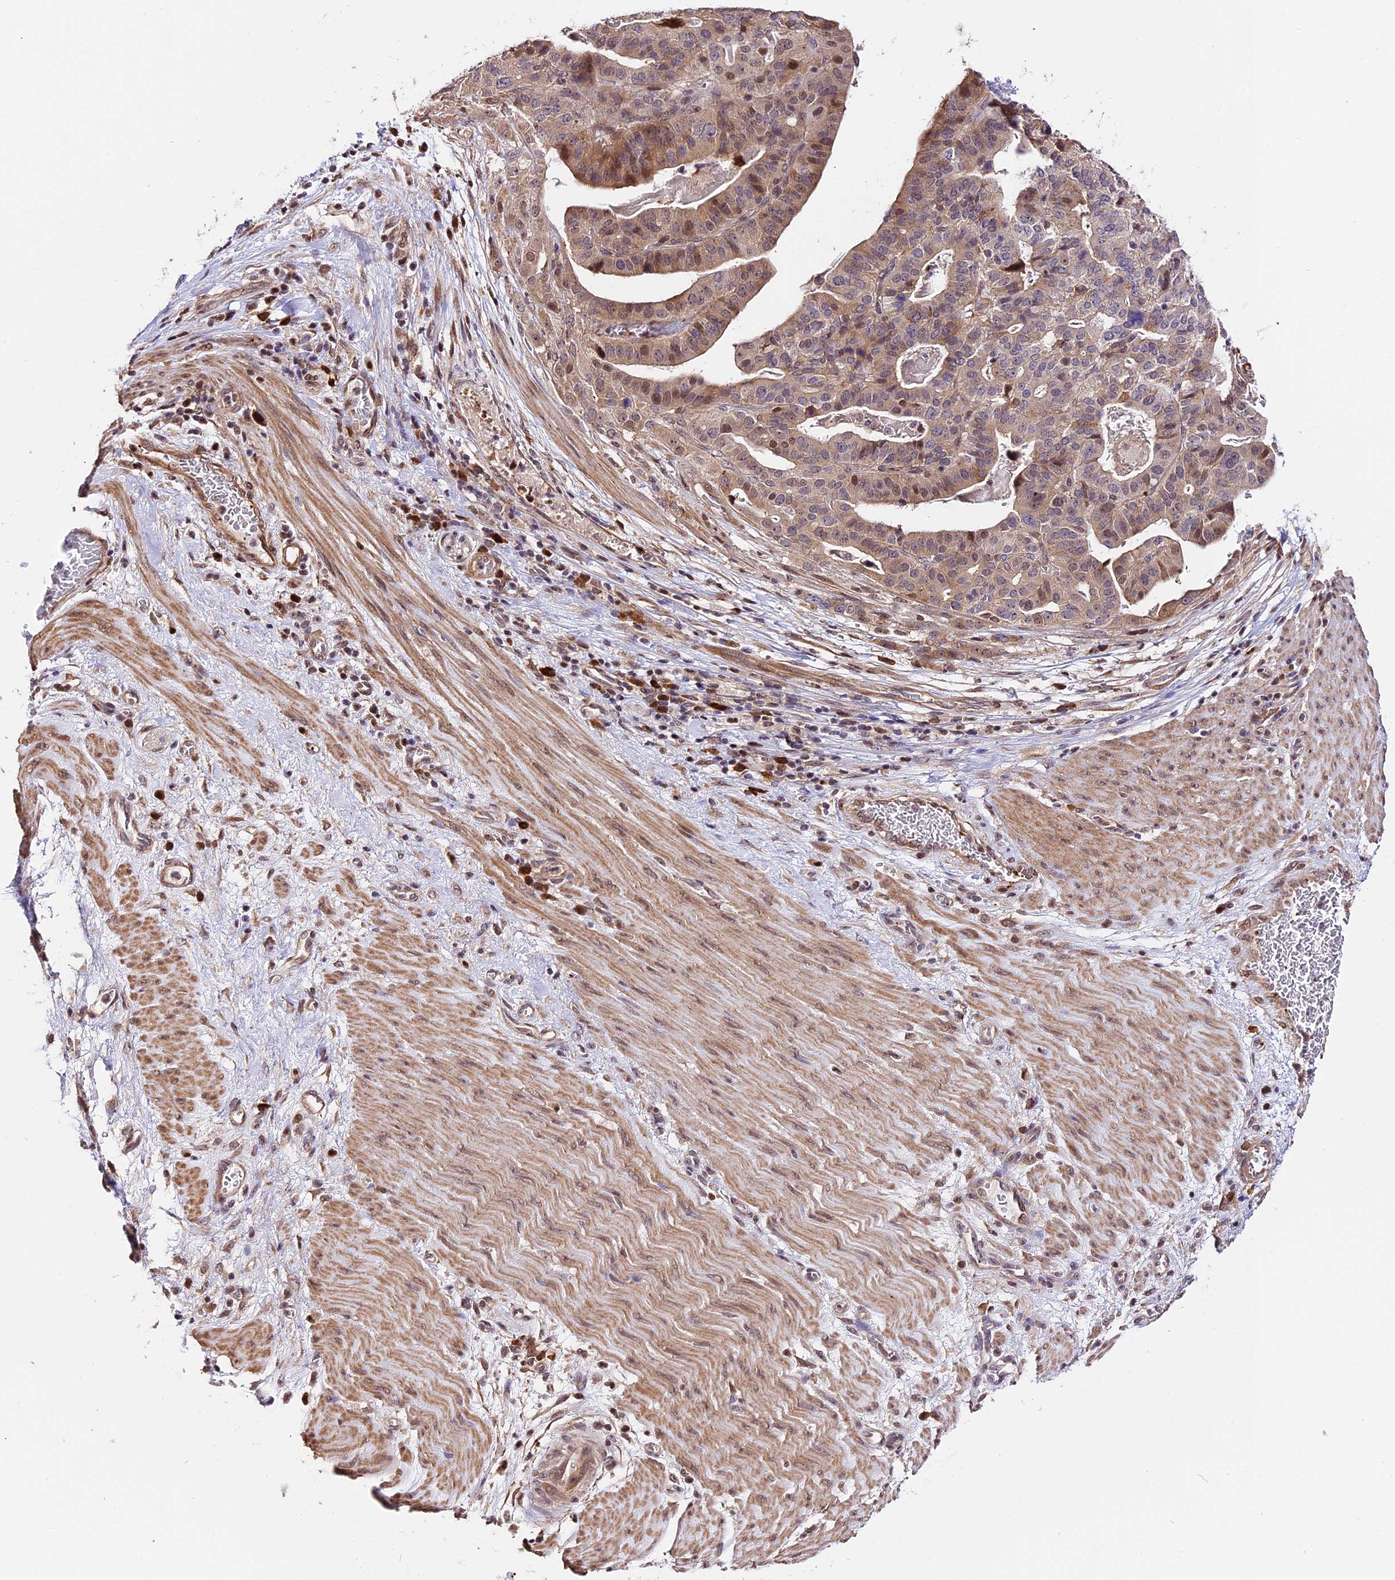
{"staining": {"intensity": "moderate", "quantity": "<25%", "location": "nuclear"}, "tissue": "stomach cancer", "cell_type": "Tumor cells", "image_type": "cancer", "snomed": [{"axis": "morphology", "description": "Adenocarcinoma, NOS"}, {"axis": "topography", "description": "Stomach"}], "caption": "Immunohistochemistry (IHC) staining of stomach adenocarcinoma, which demonstrates low levels of moderate nuclear staining in approximately <25% of tumor cells indicating moderate nuclear protein positivity. The staining was performed using DAB (brown) for protein detection and nuclei were counterstained in hematoxylin (blue).", "gene": "HERPUD1", "patient": {"sex": "male", "age": 48}}